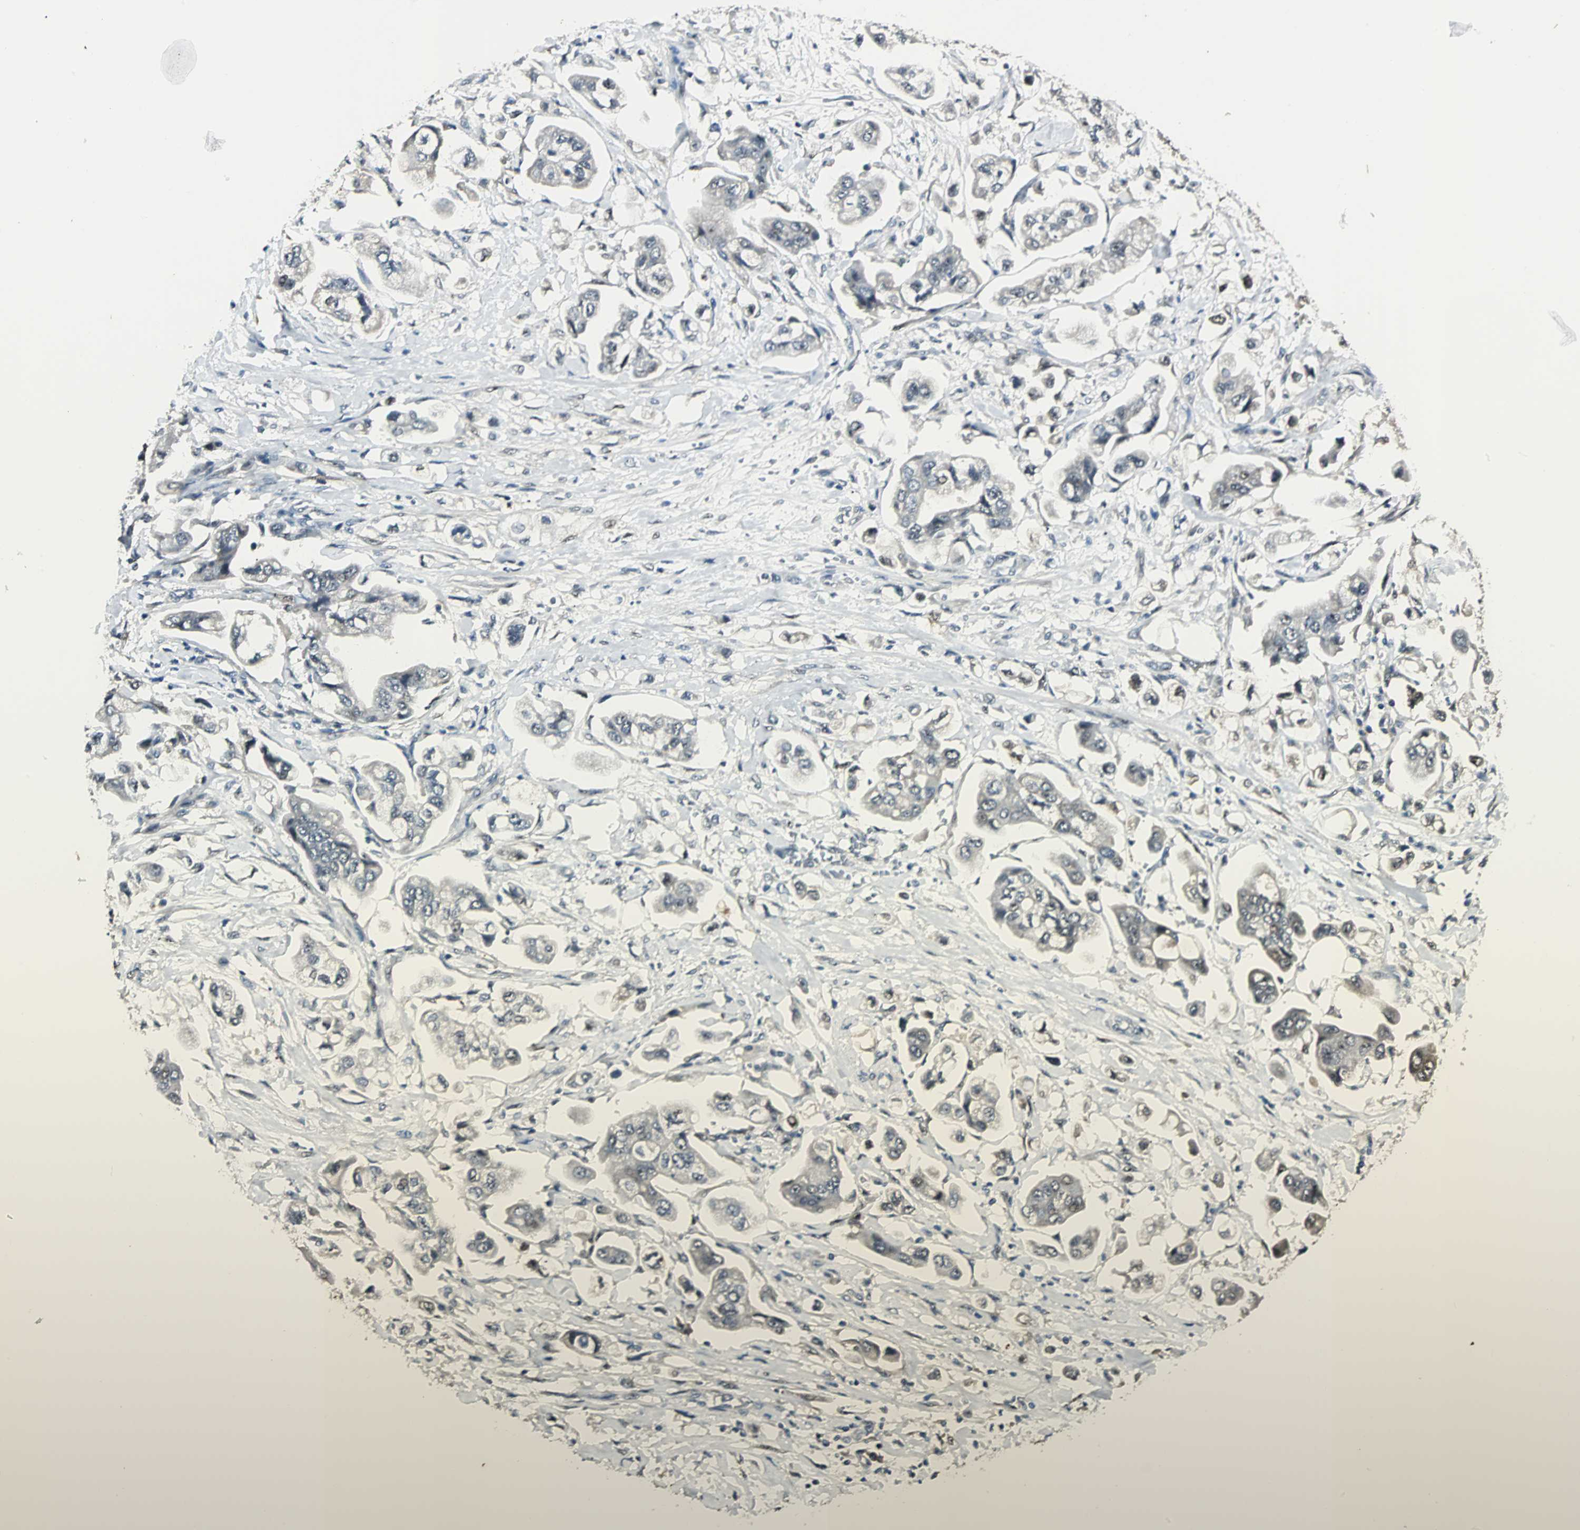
{"staining": {"intensity": "weak", "quantity": "25%-75%", "location": "cytoplasmic/membranous"}, "tissue": "stomach cancer", "cell_type": "Tumor cells", "image_type": "cancer", "snomed": [{"axis": "morphology", "description": "Adenocarcinoma, NOS"}, {"axis": "topography", "description": "Stomach"}], "caption": "Protein staining of stomach adenocarcinoma tissue shows weak cytoplasmic/membranous positivity in approximately 25%-75% of tumor cells. (DAB IHC with brightfield microscopy, high magnification).", "gene": "FHL2", "patient": {"sex": "male", "age": 62}}